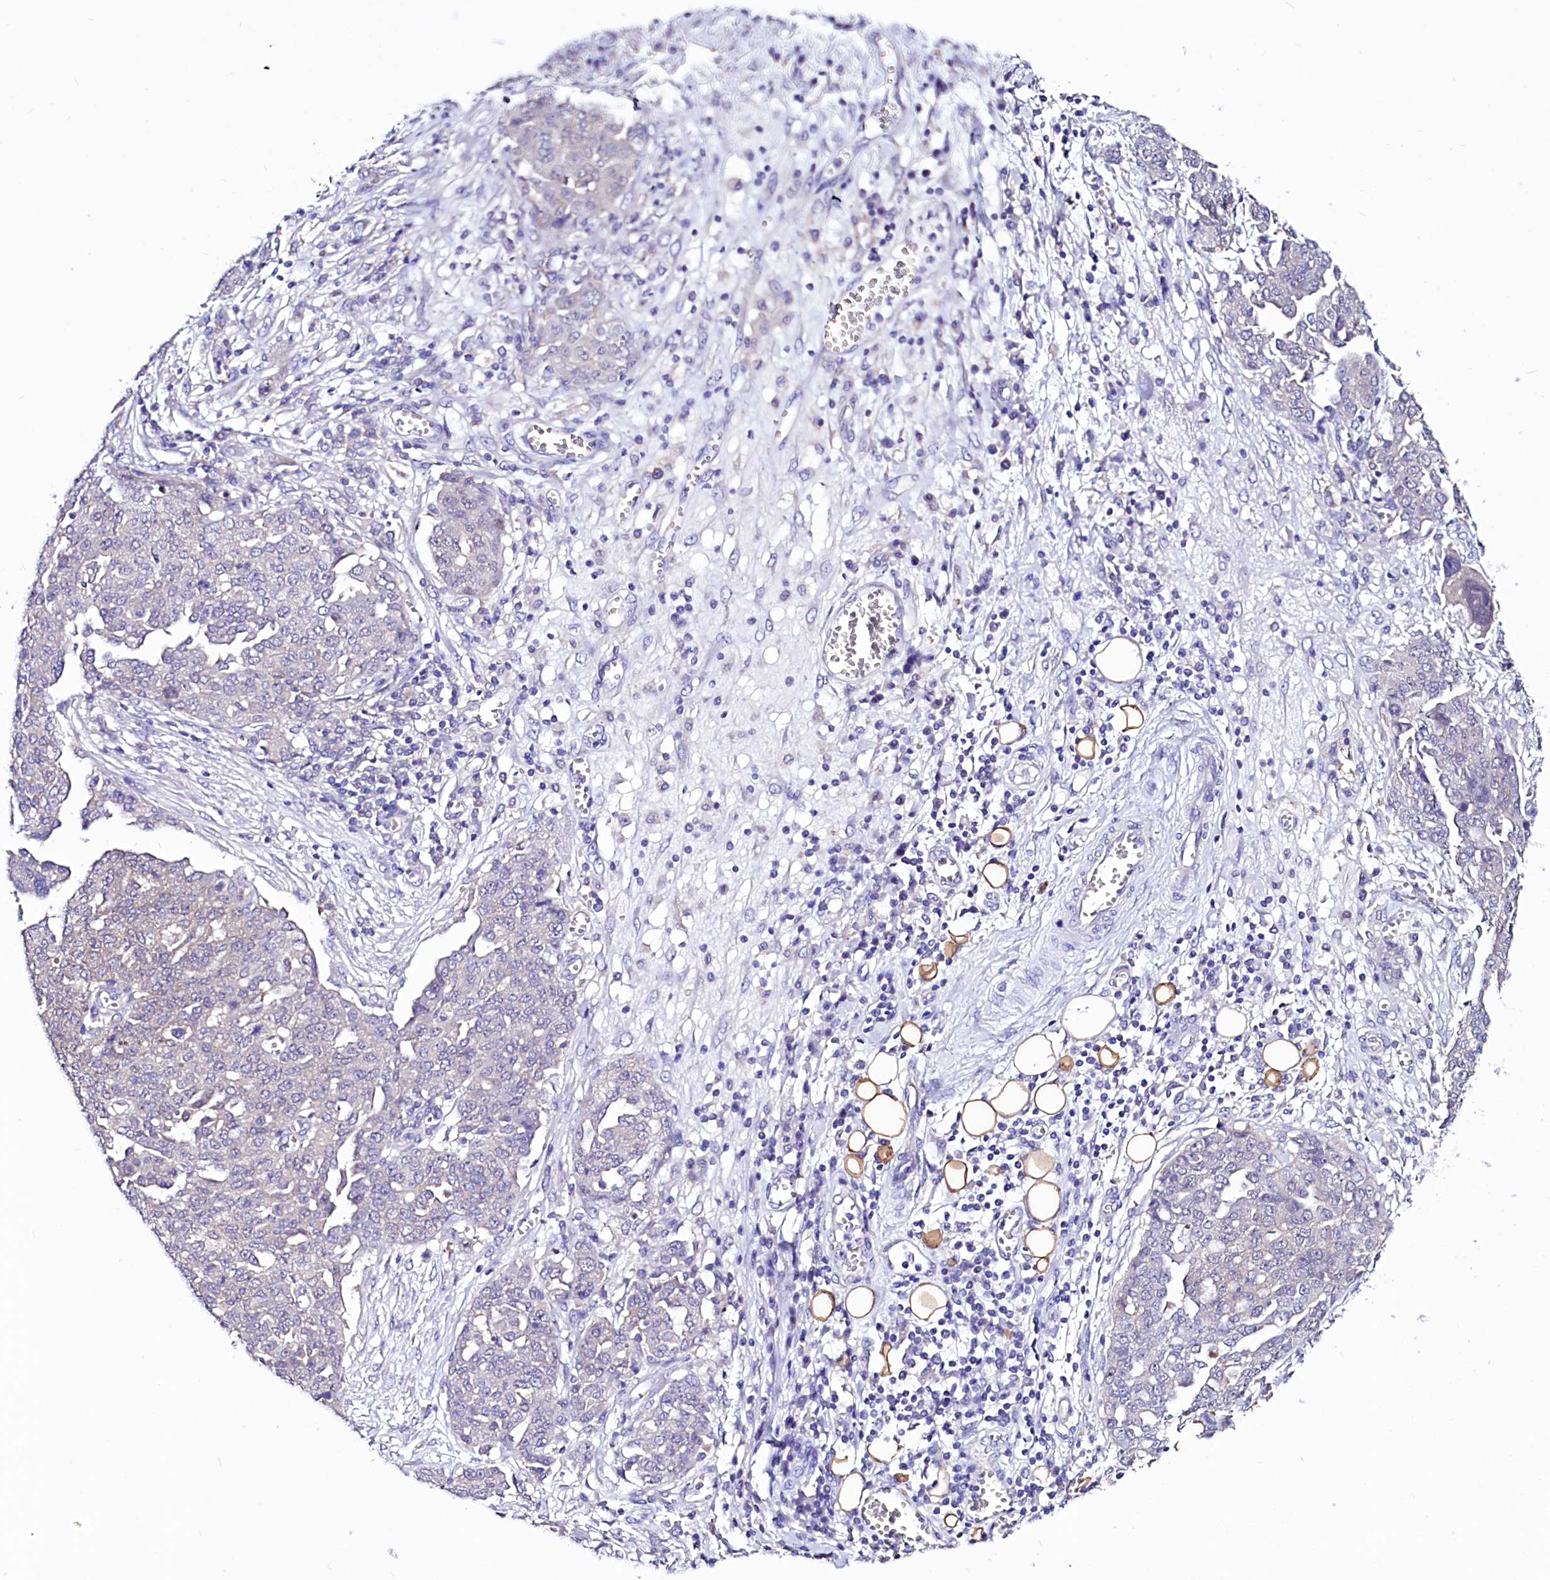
{"staining": {"intensity": "negative", "quantity": "none", "location": "none"}, "tissue": "ovarian cancer", "cell_type": "Tumor cells", "image_type": "cancer", "snomed": [{"axis": "morphology", "description": "Cystadenocarcinoma, serous, NOS"}, {"axis": "topography", "description": "Soft tissue"}, {"axis": "topography", "description": "Ovary"}], "caption": "Tumor cells are negative for brown protein staining in ovarian serous cystadenocarcinoma.", "gene": "ABHD5", "patient": {"sex": "female", "age": 57}}